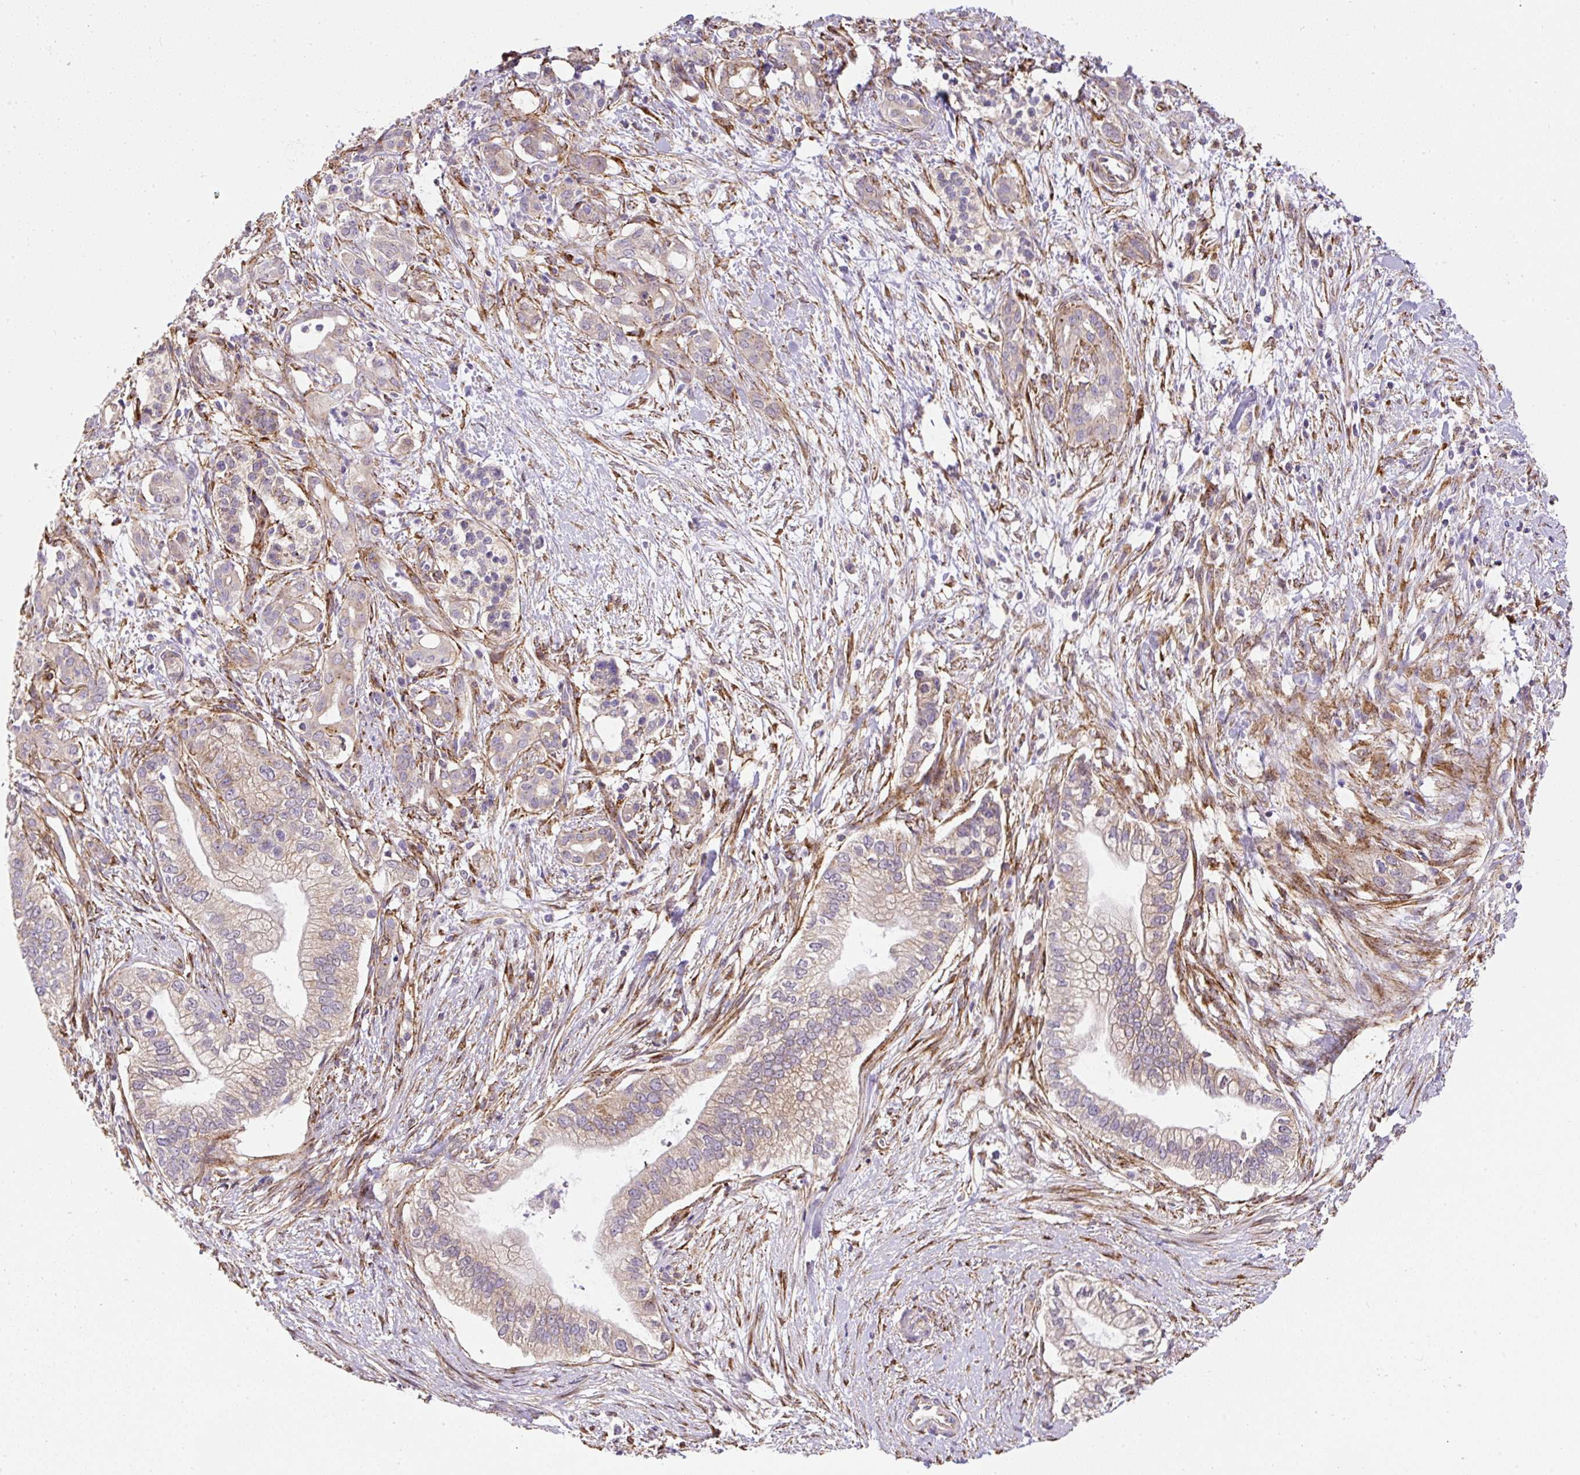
{"staining": {"intensity": "weak", "quantity": "25%-75%", "location": "cytoplasmic/membranous"}, "tissue": "pancreatic cancer", "cell_type": "Tumor cells", "image_type": "cancer", "snomed": [{"axis": "morphology", "description": "Adenocarcinoma, NOS"}, {"axis": "topography", "description": "Pancreas"}], "caption": "Protein expression analysis of pancreatic cancer (adenocarcinoma) displays weak cytoplasmic/membranous staining in approximately 25%-75% of tumor cells.", "gene": "RNF170", "patient": {"sex": "male", "age": 70}}